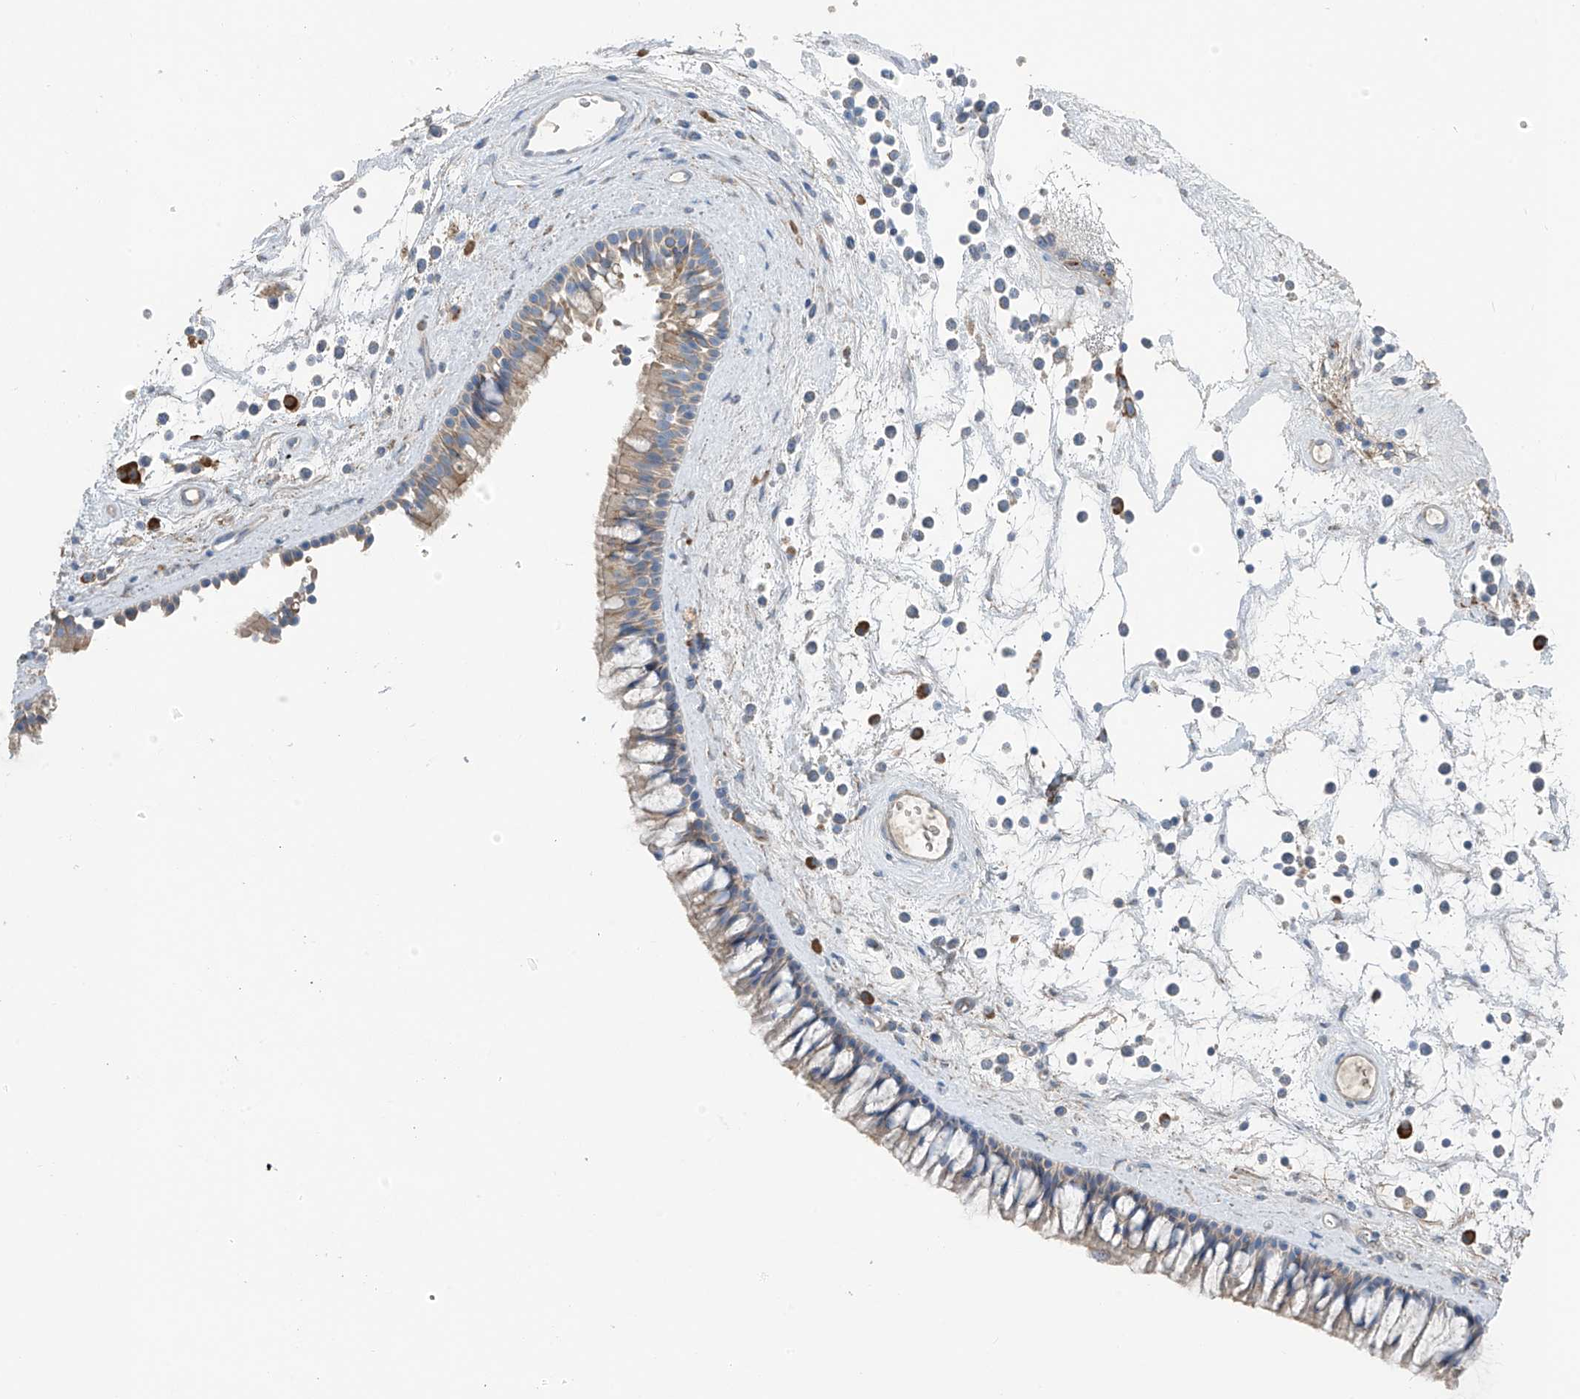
{"staining": {"intensity": "weak", "quantity": "25%-75%", "location": "cytoplasmic/membranous"}, "tissue": "nasopharynx", "cell_type": "Respiratory epithelial cells", "image_type": "normal", "snomed": [{"axis": "morphology", "description": "Normal tissue, NOS"}, {"axis": "topography", "description": "Nasopharynx"}], "caption": "Immunohistochemistry (IHC) staining of unremarkable nasopharynx, which displays low levels of weak cytoplasmic/membranous expression in approximately 25%-75% of respiratory epithelial cells indicating weak cytoplasmic/membranous protein positivity. The staining was performed using DAB (brown) for protein detection and nuclei were counterstained in hematoxylin (blue).", "gene": "GALNTL6", "patient": {"sex": "male", "age": 64}}